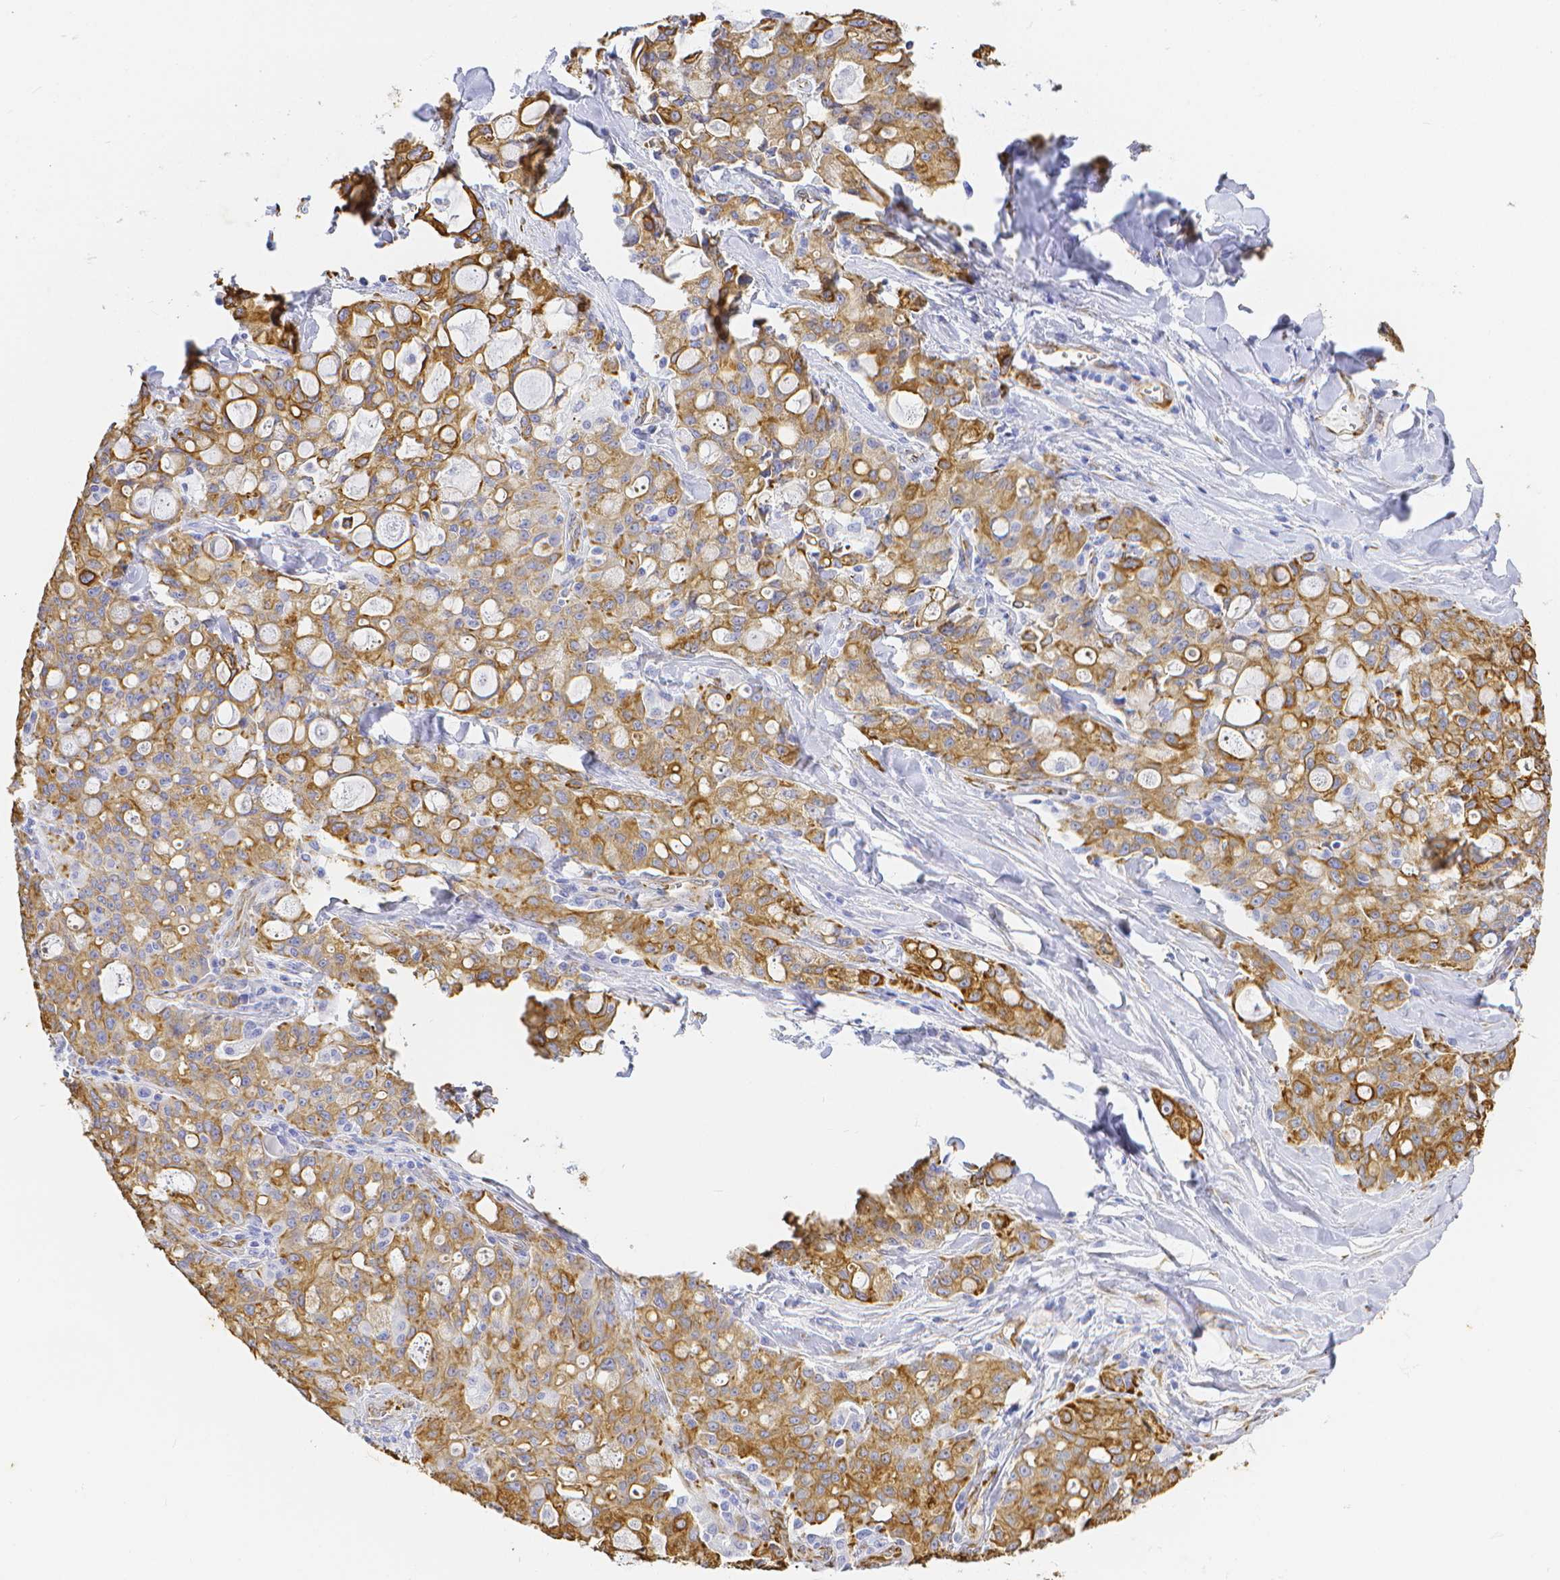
{"staining": {"intensity": "weak", "quantity": ">75%", "location": "cytoplasmic/membranous"}, "tissue": "lung cancer", "cell_type": "Tumor cells", "image_type": "cancer", "snomed": [{"axis": "morphology", "description": "Adenocarcinoma, NOS"}, {"axis": "topography", "description": "Lung"}], "caption": "Immunohistochemistry (IHC) of lung adenocarcinoma displays low levels of weak cytoplasmic/membranous staining in about >75% of tumor cells.", "gene": "SMURF1", "patient": {"sex": "female", "age": 44}}